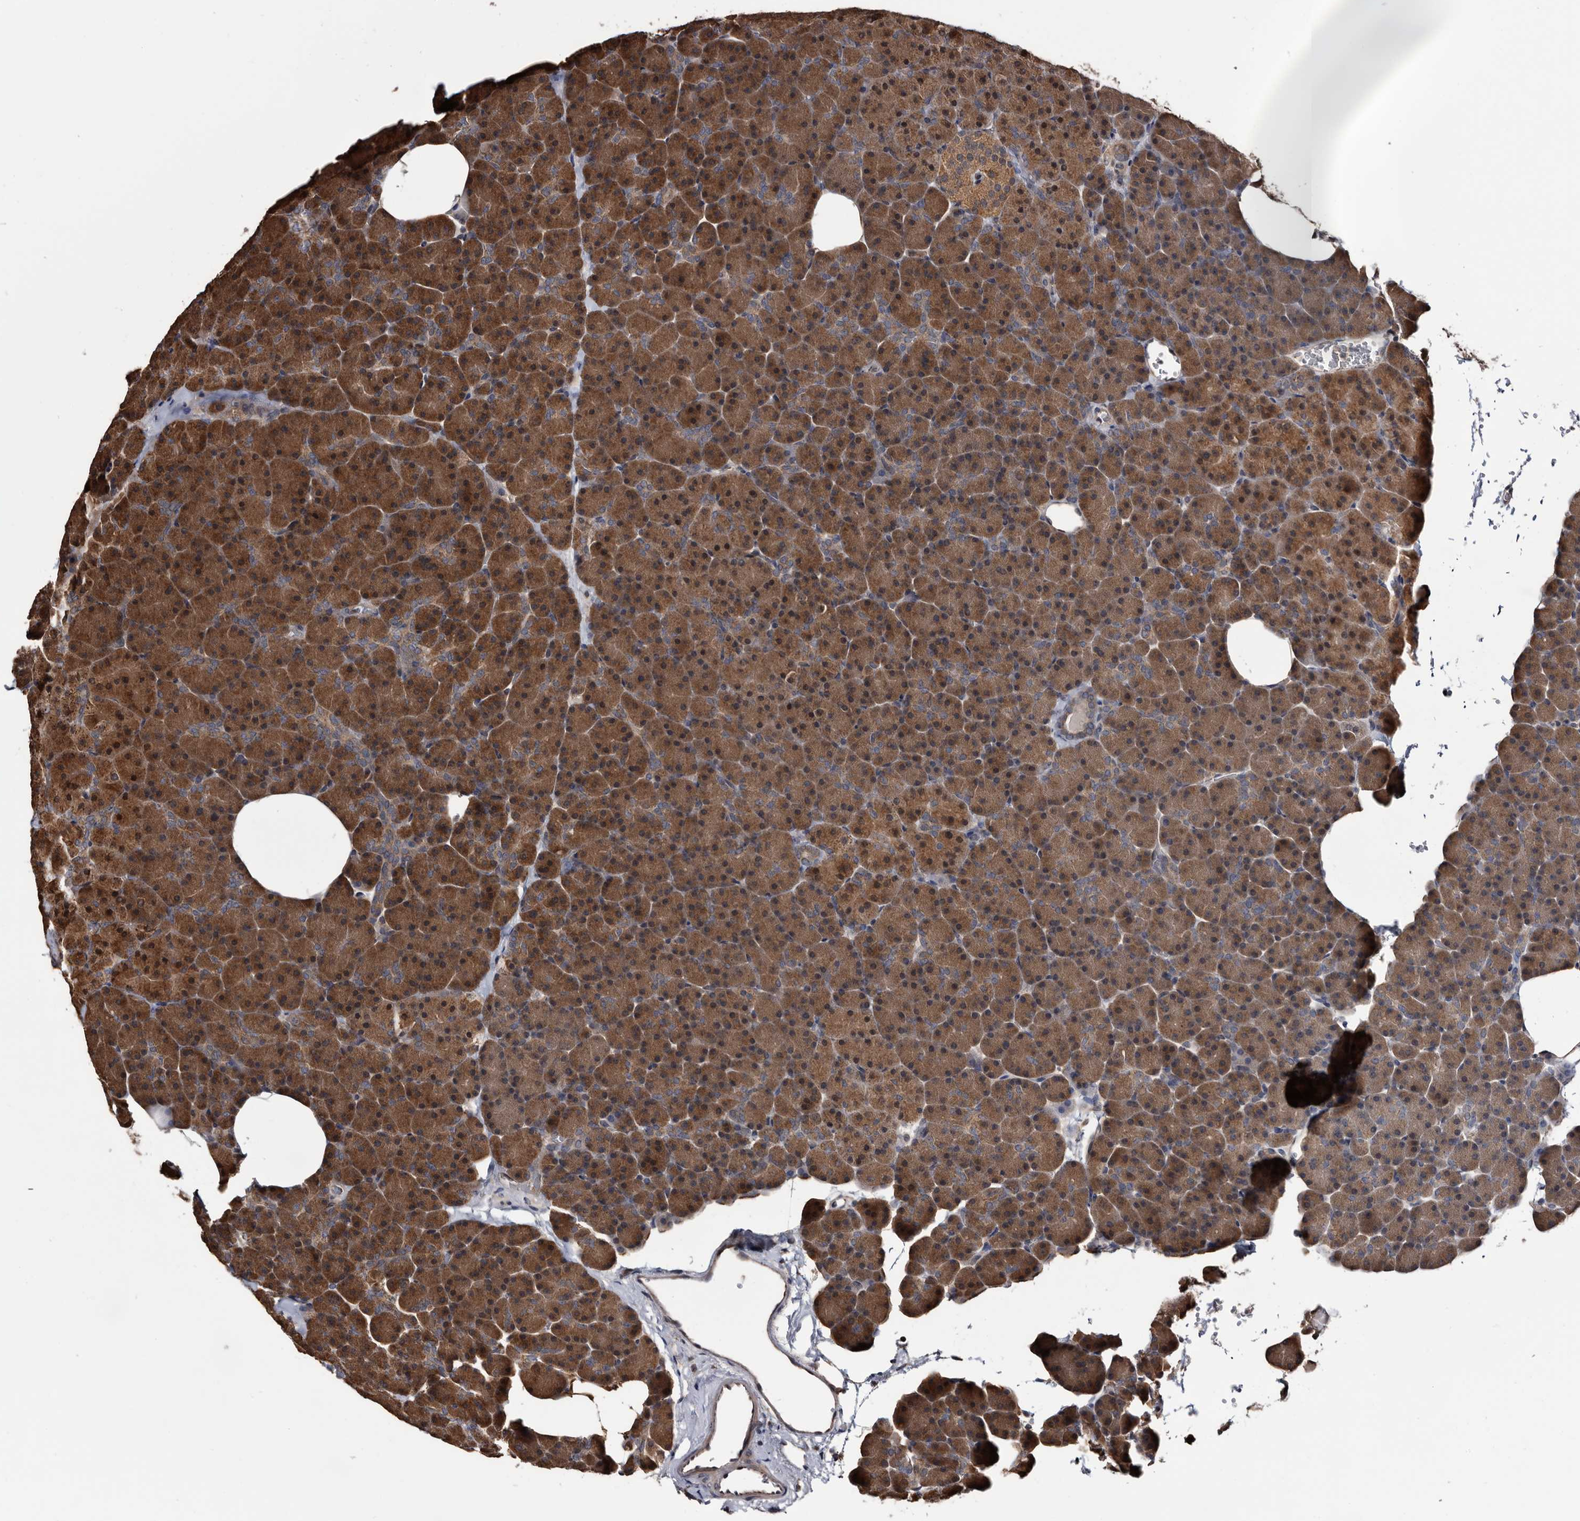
{"staining": {"intensity": "strong", "quantity": ">75%", "location": "cytoplasmic/membranous"}, "tissue": "pancreas", "cell_type": "Exocrine glandular cells", "image_type": "normal", "snomed": [{"axis": "morphology", "description": "Normal tissue, NOS"}, {"axis": "morphology", "description": "Carcinoid, malignant, NOS"}, {"axis": "topography", "description": "Pancreas"}], "caption": "The immunohistochemical stain shows strong cytoplasmic/membranous staining in exocrine glandular cells of normal pancreas. The protein is stained brown, and the nuclei are stained in blue (DAB (3,3'-diaminobenzidine) IHC with brightfield microscopy, high magnification).", "gene": "TTI2", "patient": {"sex": "female", "age": 35}}